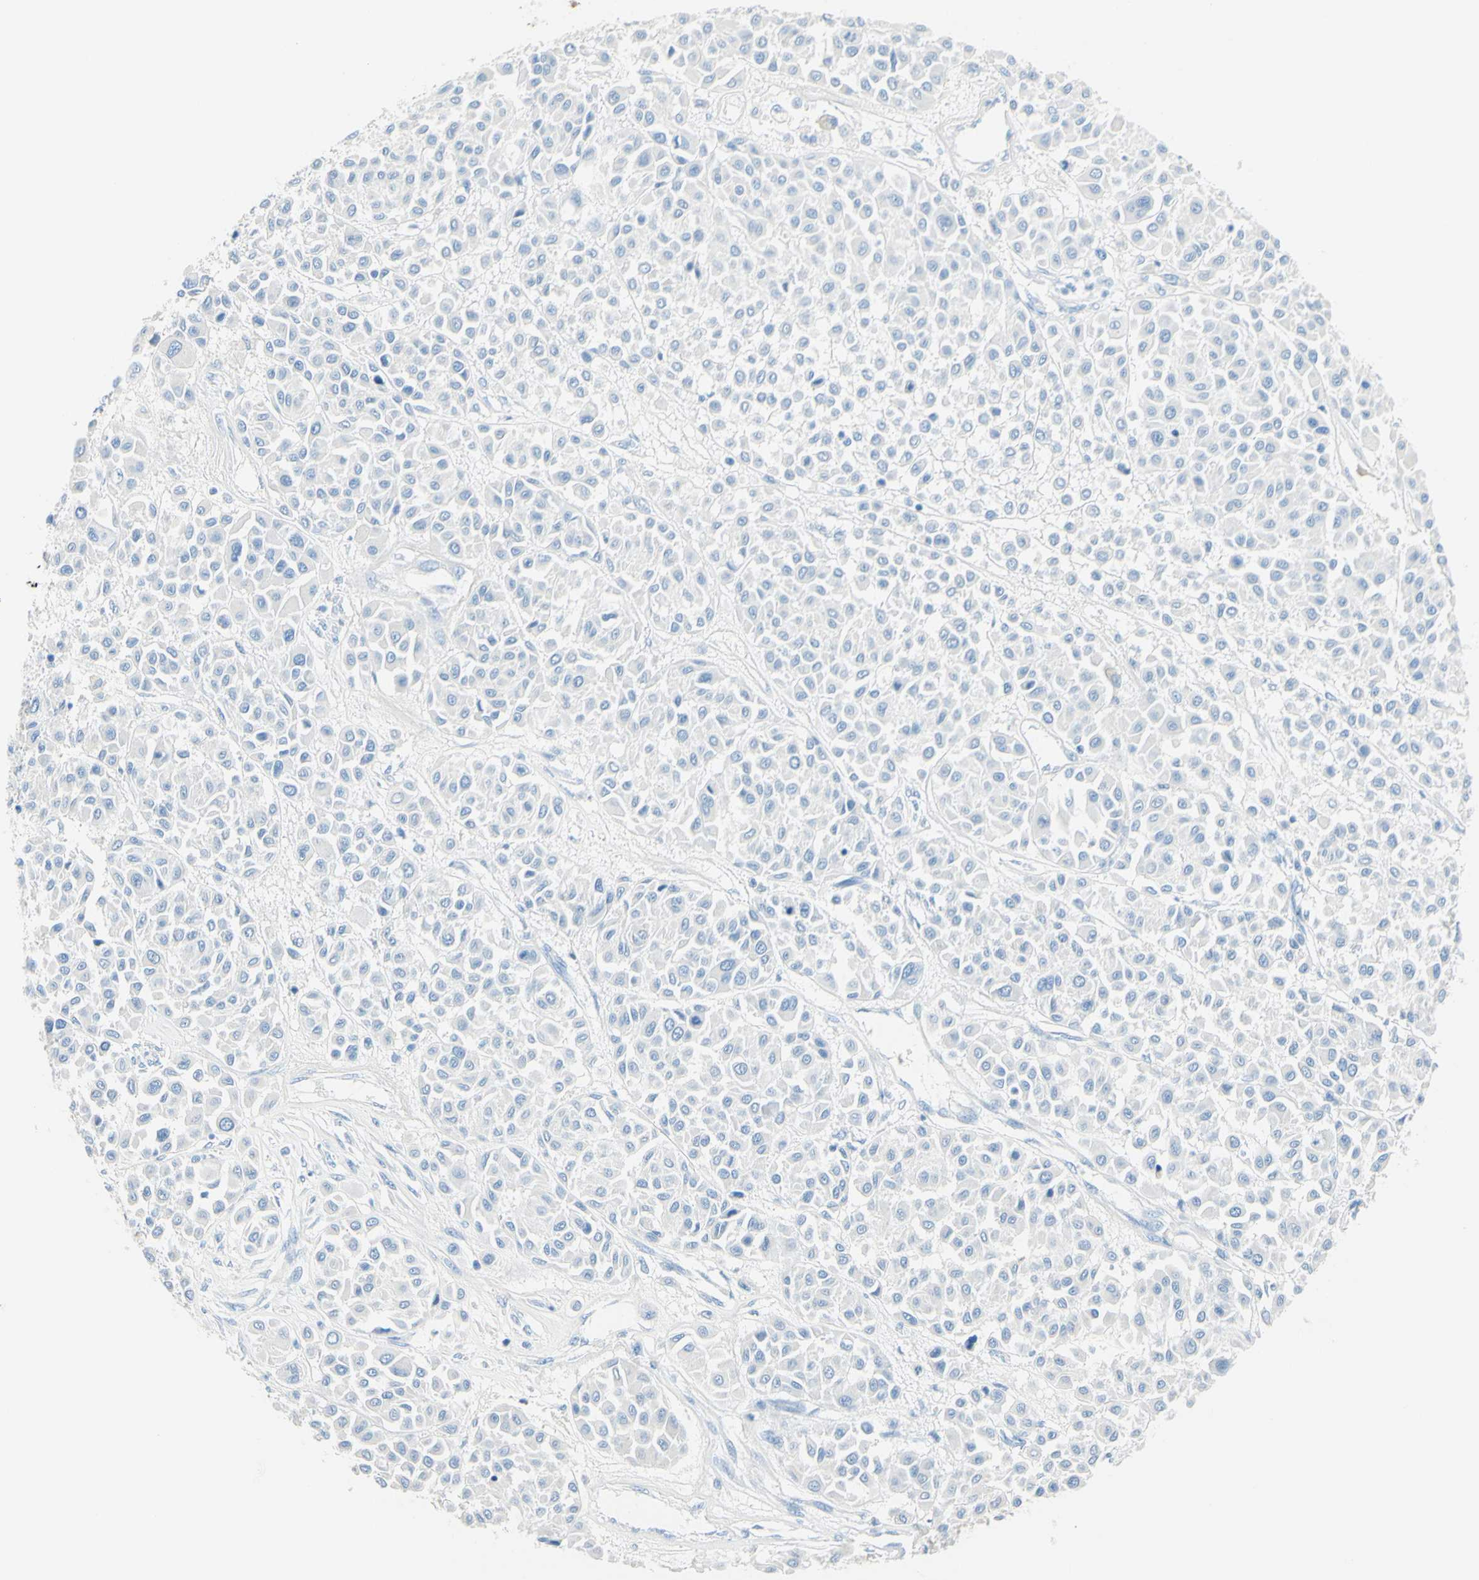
{"staining": {"intensity": "negative", "quantity": "none", "location": "none"}, "tissue": "melanoma", "cell_type": "Tumor cells", "image_type": "cancer", "snomed": [{"axis": "morphology", "description": "Malignant melanoma, Metastatic site"}, {"axis": "topography", "description": "Soft tissue"}], "caption": "IHC micrograph of neoplastic tissue: malignant melanoma (metastatic site) stained with DAB exhibits no significant protein staining in tumor cells.", "gene": "IL6ST", "patient": {"sex": "male", "age": 41}}